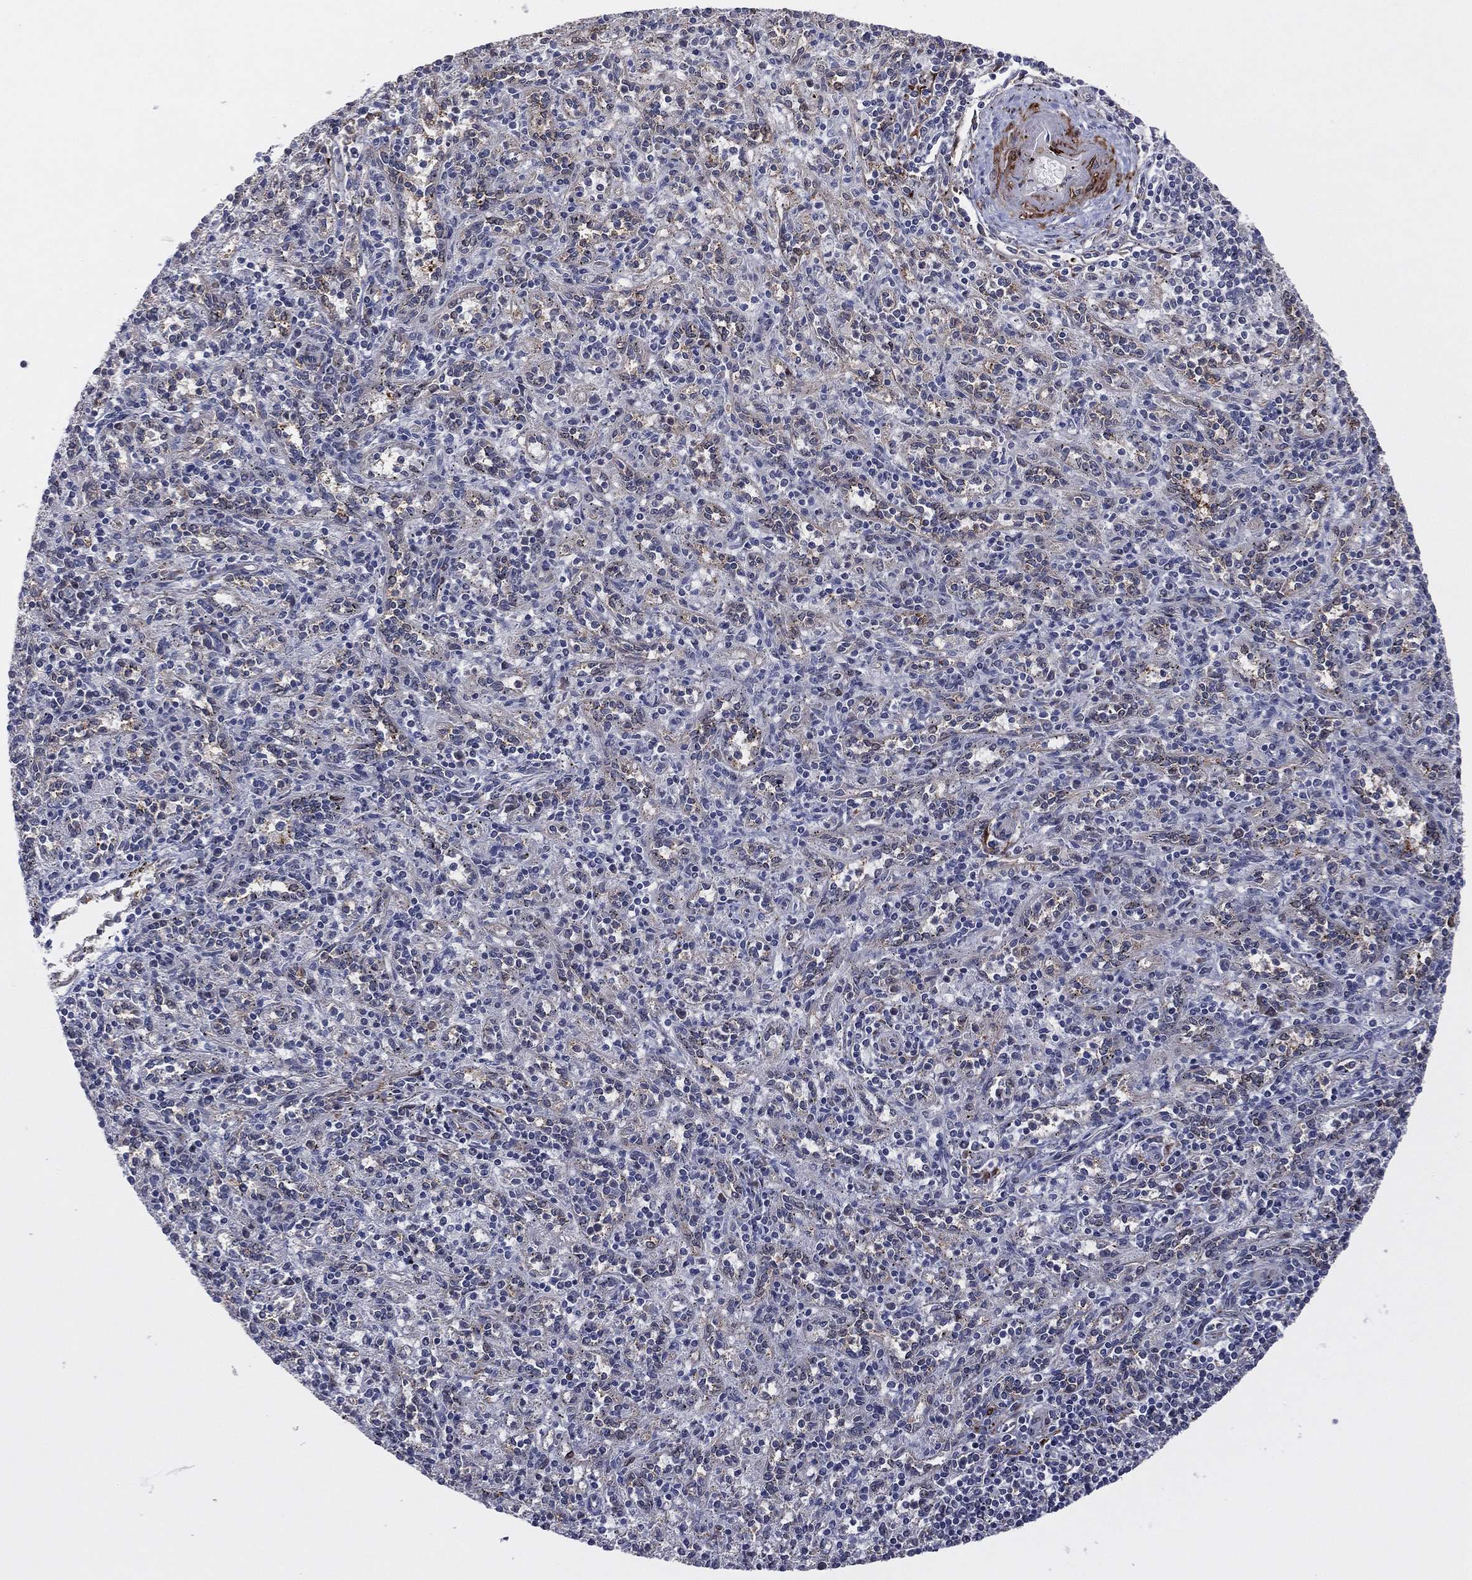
{"staining": {"intensity": "negative", "quantity": "none", "location": "none"}, "tissue": "spleen", "cell_type": "Cells in red pulp", "image_type": "normal", "snomed": [{"axis": "morphology", "description": "Normal tissue, NOS"}, {"axis": "topography", "description": "Spleen"}], "caption": "High power microscopy photomicrograph of an immunohistochemistry micrograph of normal spleen, revealing no significant positivity in cells in red pulp.", "gene": "SNCG", "patient": {"sex": "male", "age": 69}}